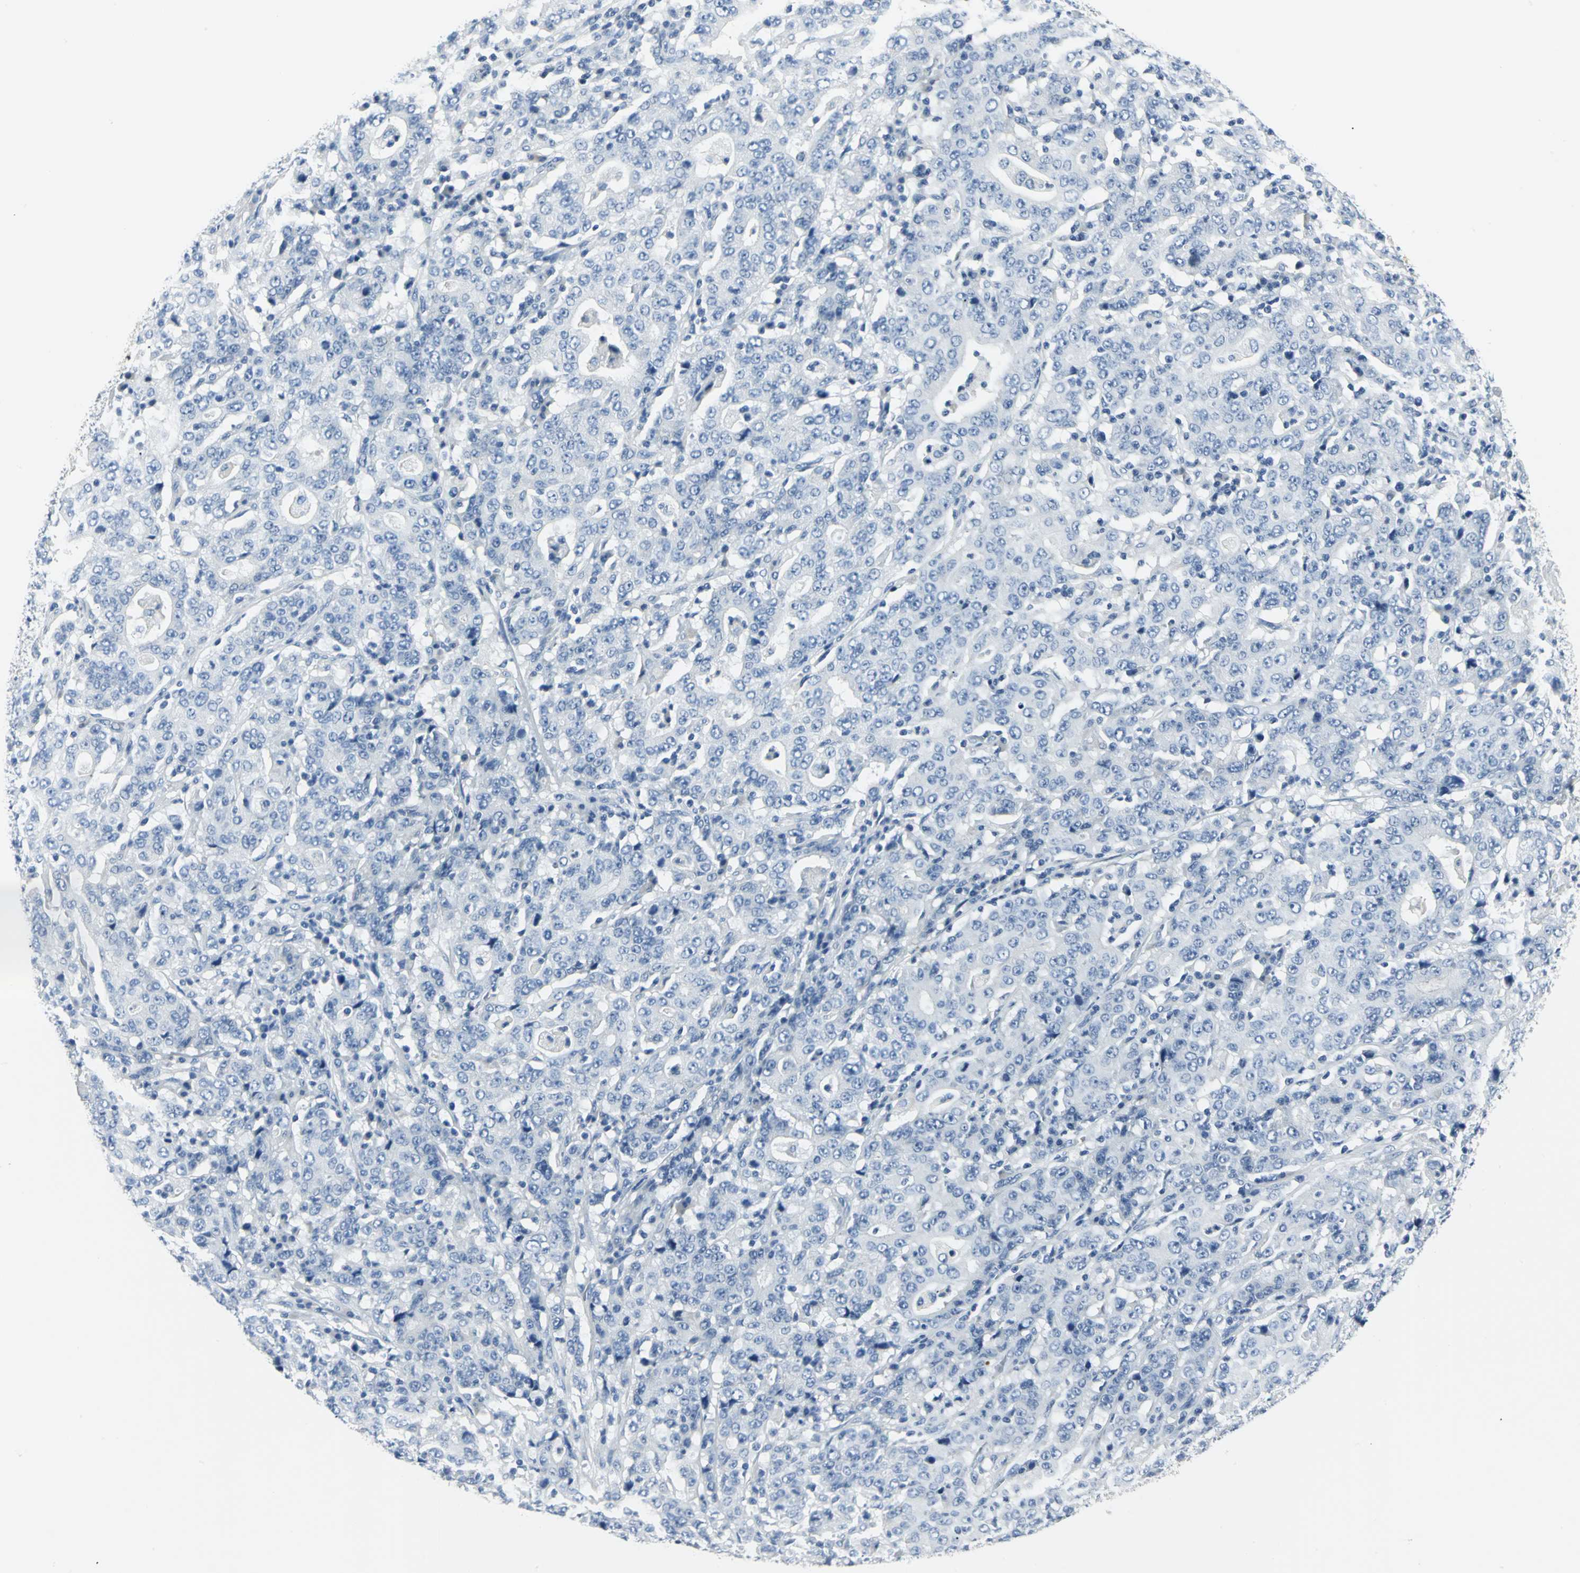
{"staining": {"intensity": "negative", "quantity": "none", "location": "none"}, "tissue": "stomach cancer", "cell_type": "Tumor cells", "image_type": "cancer", "snomed": [{"axis": "morphology", "description": "Normal tissue, NOS"}, {"axis": "morphology", "description": "Adenocarcinoma, NOS"}, {"axis": "topography", "description": "Stomach, upper"}, {"axis": "topography", "description": "Stomach"}], "caption": "The image exhibits no significant expression in tumor cells of stomach cancer (adenocarcinoma).", "gene": "RIPOR1", "patient": {"sex": "male", "age": 59}}